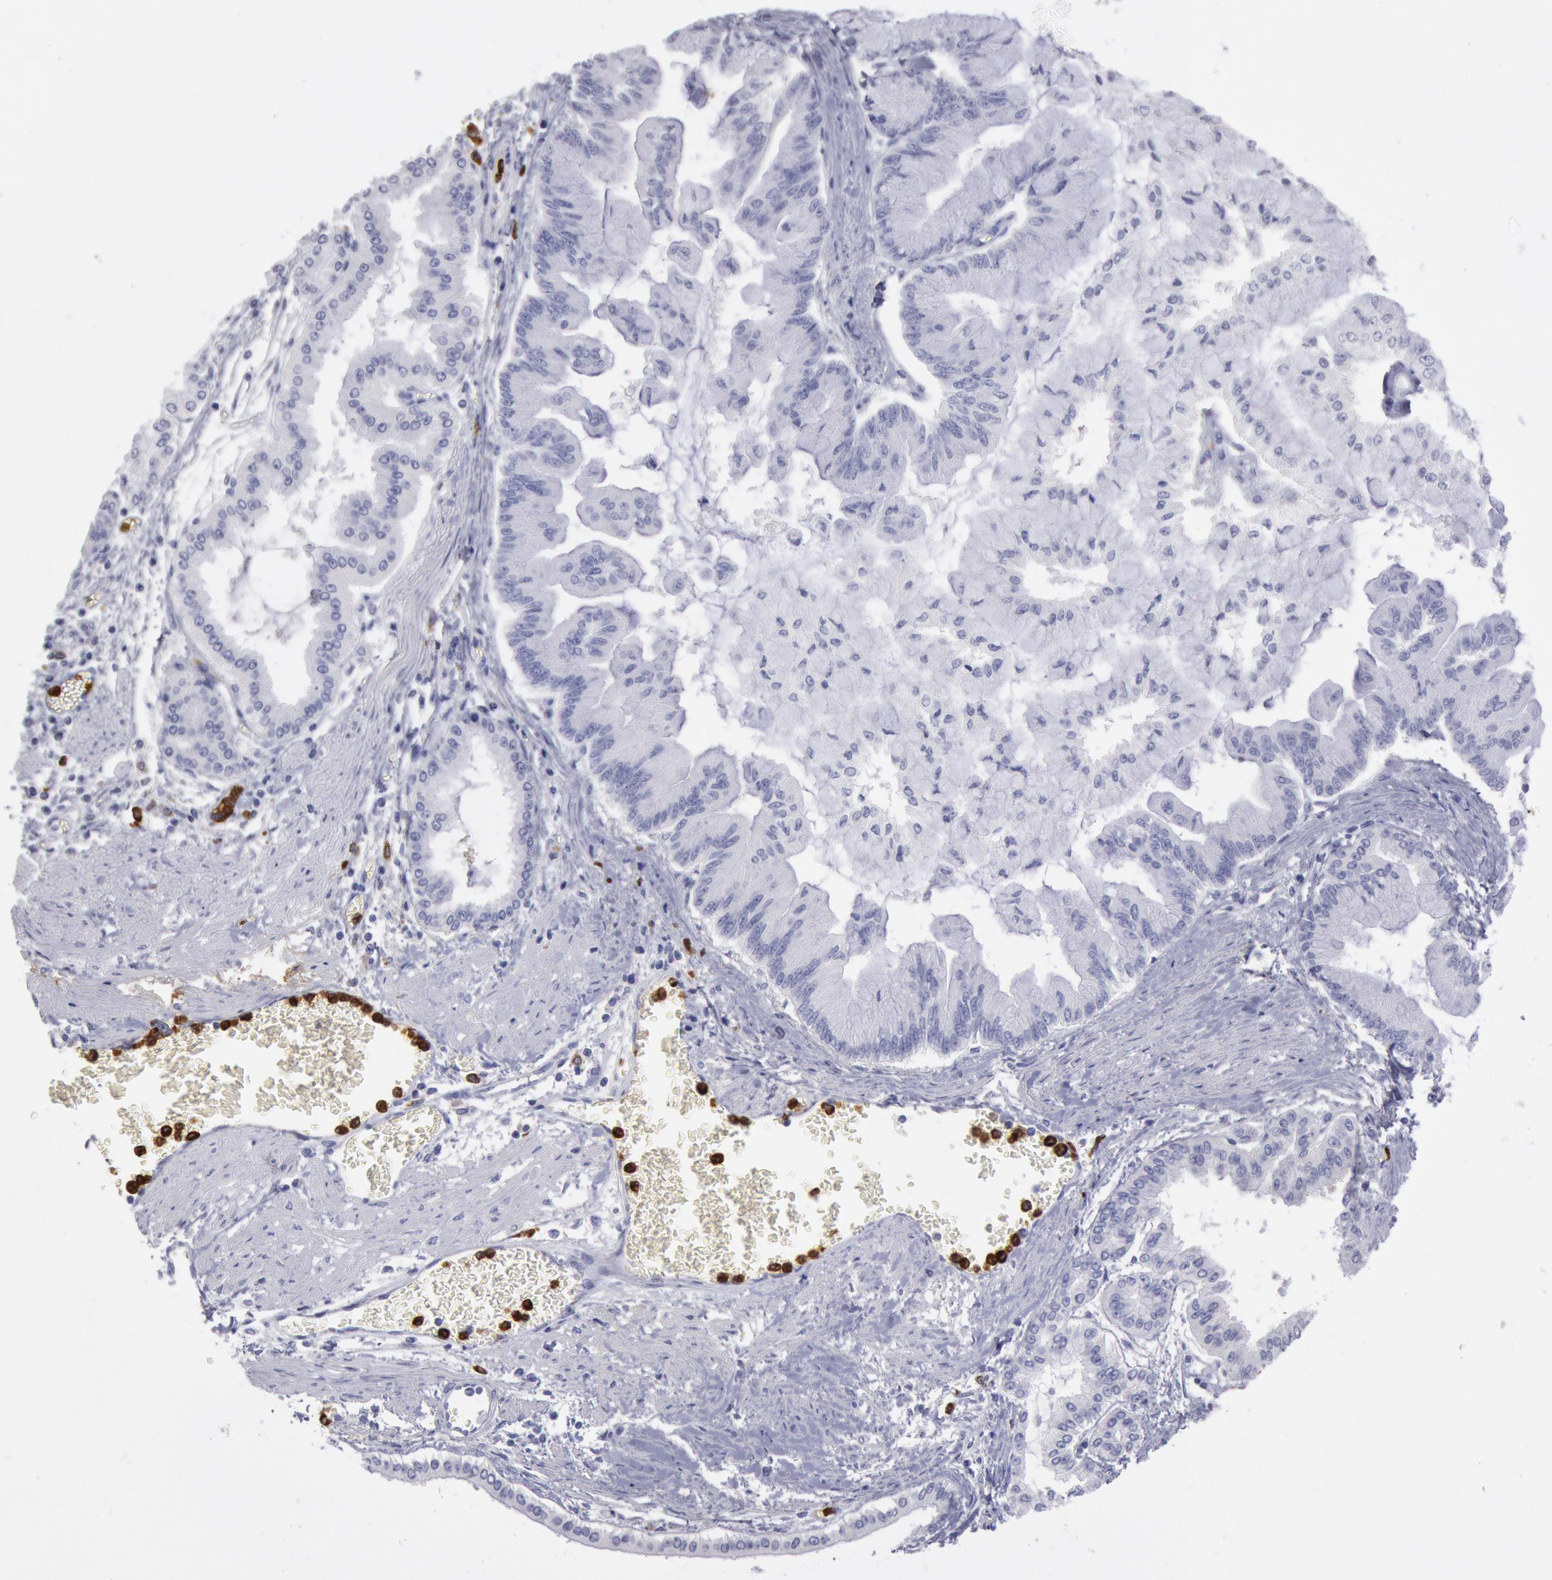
{"staining": {"intensity": "negative", "quantity": "none", "location": "none"}, "tissue": "liver cancer", "cell_type": "Tumor cells", "image_type": "cancer", "snomed": [{"axis": "morphology", "description": "Cholangiocarcinoma"}, {"axis": "topography", "description": "Liver"}], "caption": "A high-resolution histopathology image shows immunohistochemistry (IHC) staining of liver cholangiocarcinoma, which displays no significant staining in tumor cells. (DAB IHC visualized using brightfield microscopy, high magnification).", "gene": "FCN1", "patient": {"sex": "female", "age": 79}}